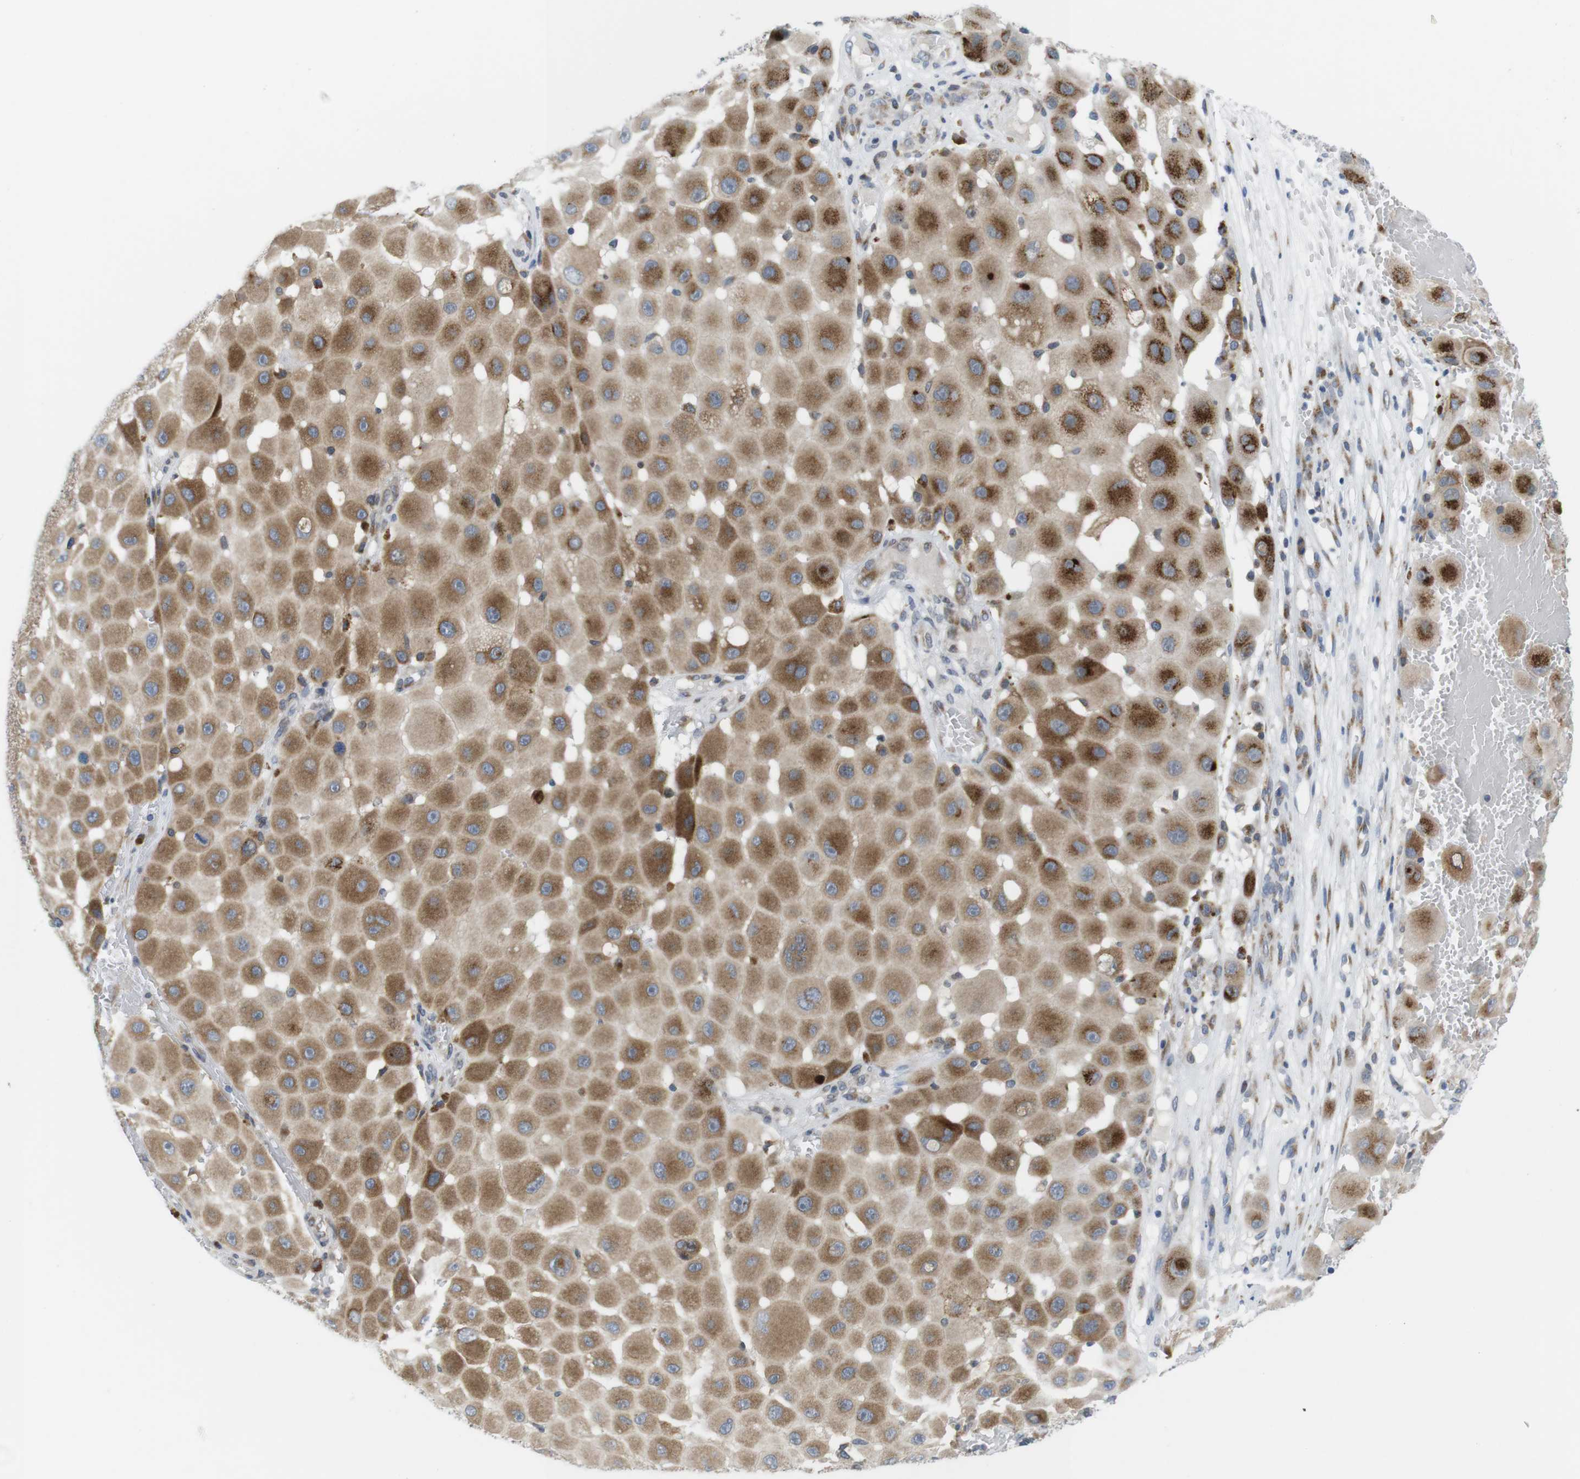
{"staining": {"intensity": "moderate", "quantity": ">75%", "location": "cytoplasmic/membranous"}, "tissue": "melanoma", "cell_type": "Tumor cells", "image_type": "cancer", "snomed": [{"axis": "morphology", "description": "Malignant melanoma, NOS"}, {"axis": "topography", "description": "Skin"}], "caption": "IHC histopathology image of malignant melanoma stained for a protein (brown), which reveals medium levels of moderate cytoplasmic/membranous positivity in approximately >75% of tumor cells.", "gene": "ERGIC3", "patient": {"sex": "female", "age": 81}}